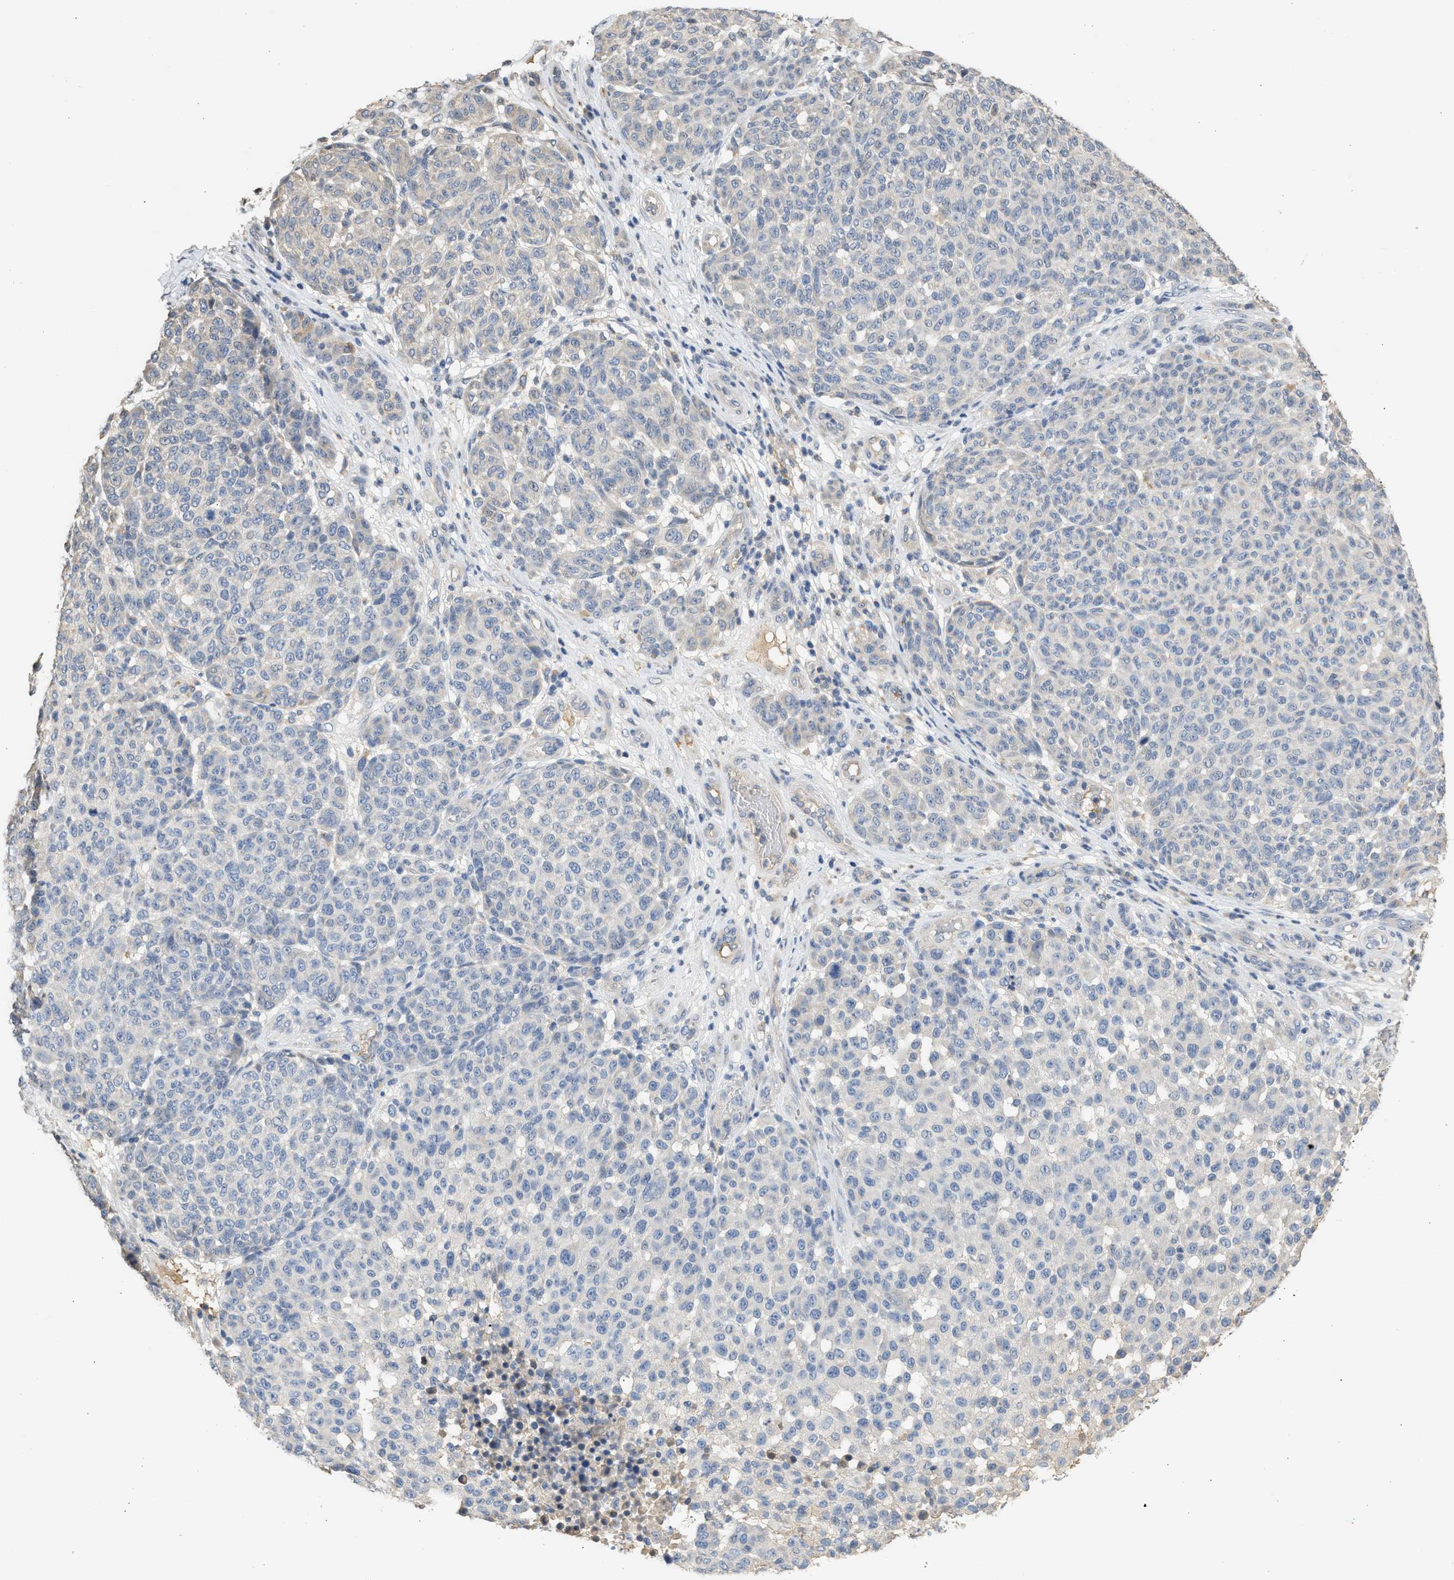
{"staining": {"intensity": "negative", "quantity": "none", "location": "none"}, "tissue": "melanoma", "cell_type": "Tumor cells", "image_type": "cancer", "snomed": [{"axis": "morphology", "description": "Malignant melanoma, NOS"}, {"axis": "topography", "description": "Skin"}], "caption": "Protein analysis of melanoma displays no significant staining in tumor cells.", "gene": "SULT2A1", "patient": {"sex": "male", "age": 59}}